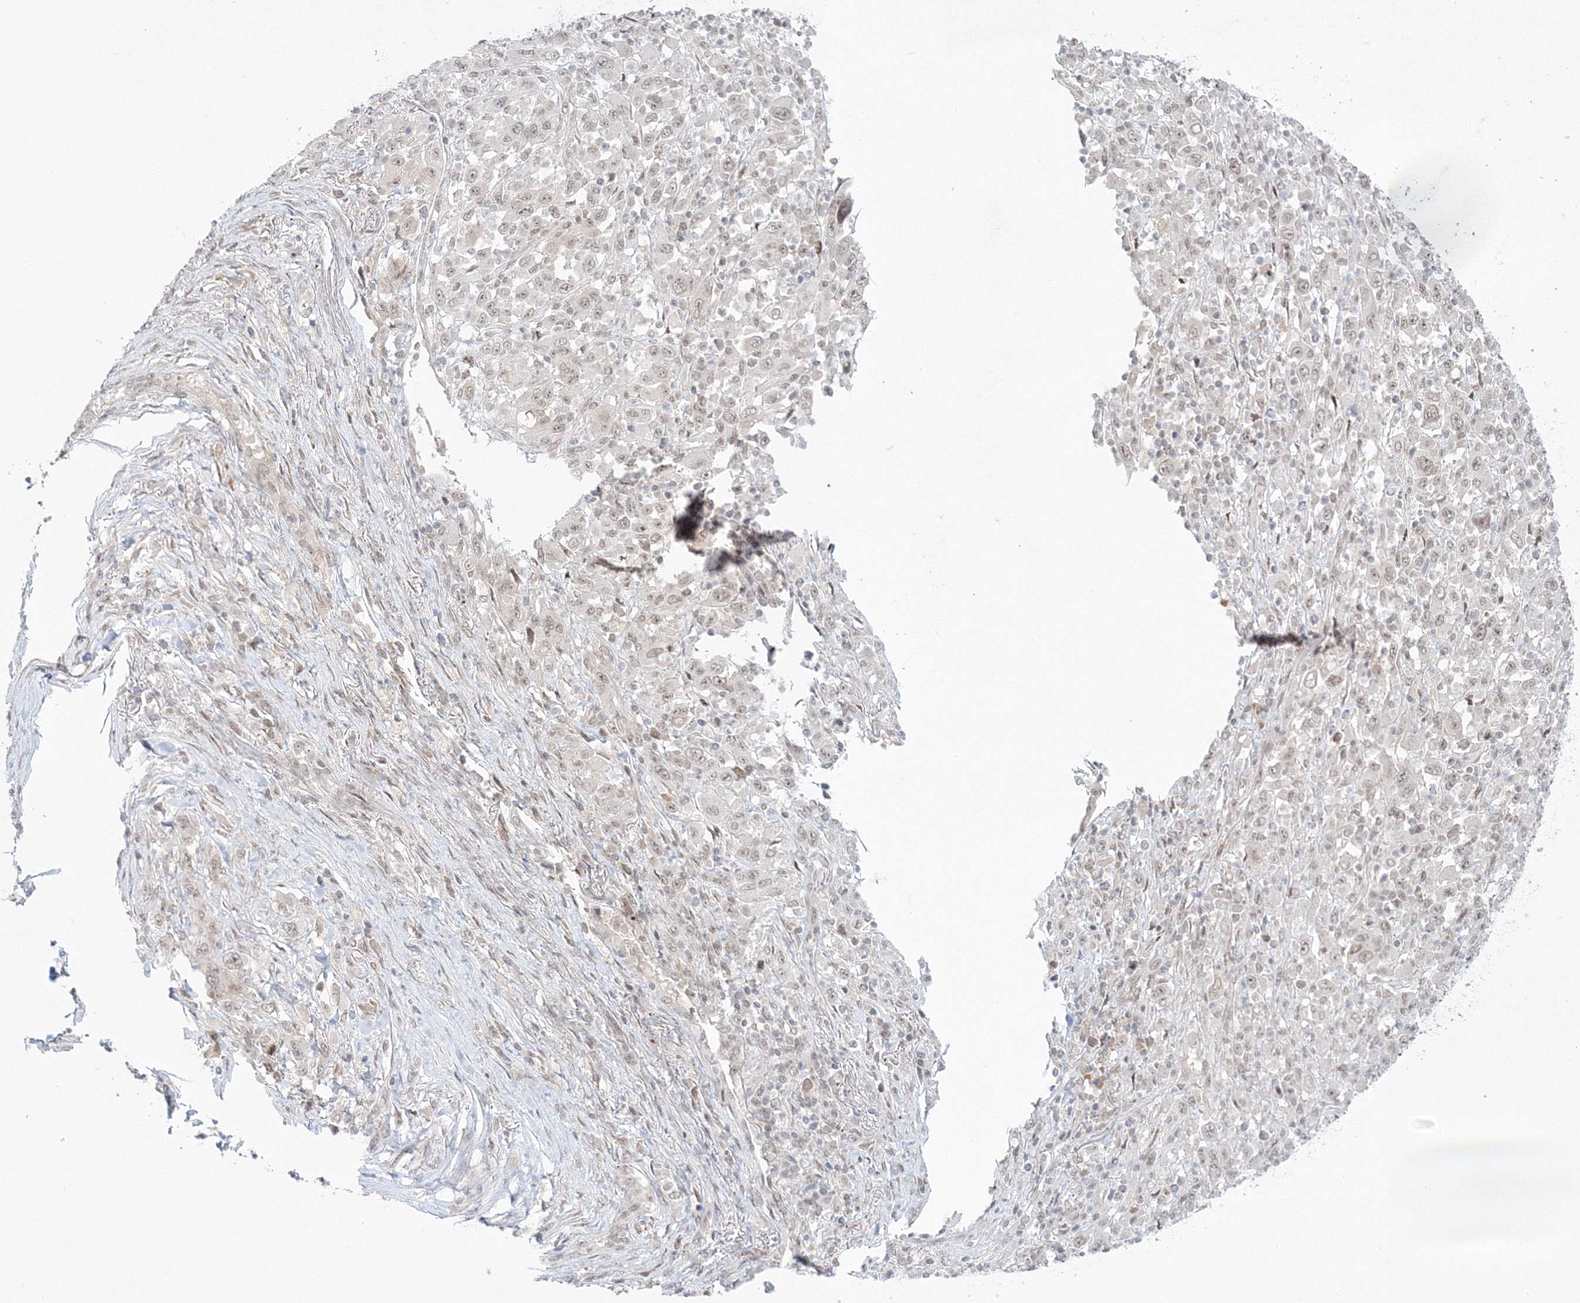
{"staining": {"intensity": "weak", "quantity": "25%-75%", "location": "nuclear"}, "tissue": "melanoma", "cell_type": "Tumor cells", "image_type": "cancer", "snomed": [{"axis": "morphology", "description": "Malignant melanoma, Metastatic site"}, {"axis": "topography", "description": "Skin"}], "caption": "DAB immunohistochemical staining of melanoma exhibits weak nuclear protein positivity in approximately 25%-75% of tumor cells.", "gene": "NOA1", "patient": {"sex": "female", "age": 56}}